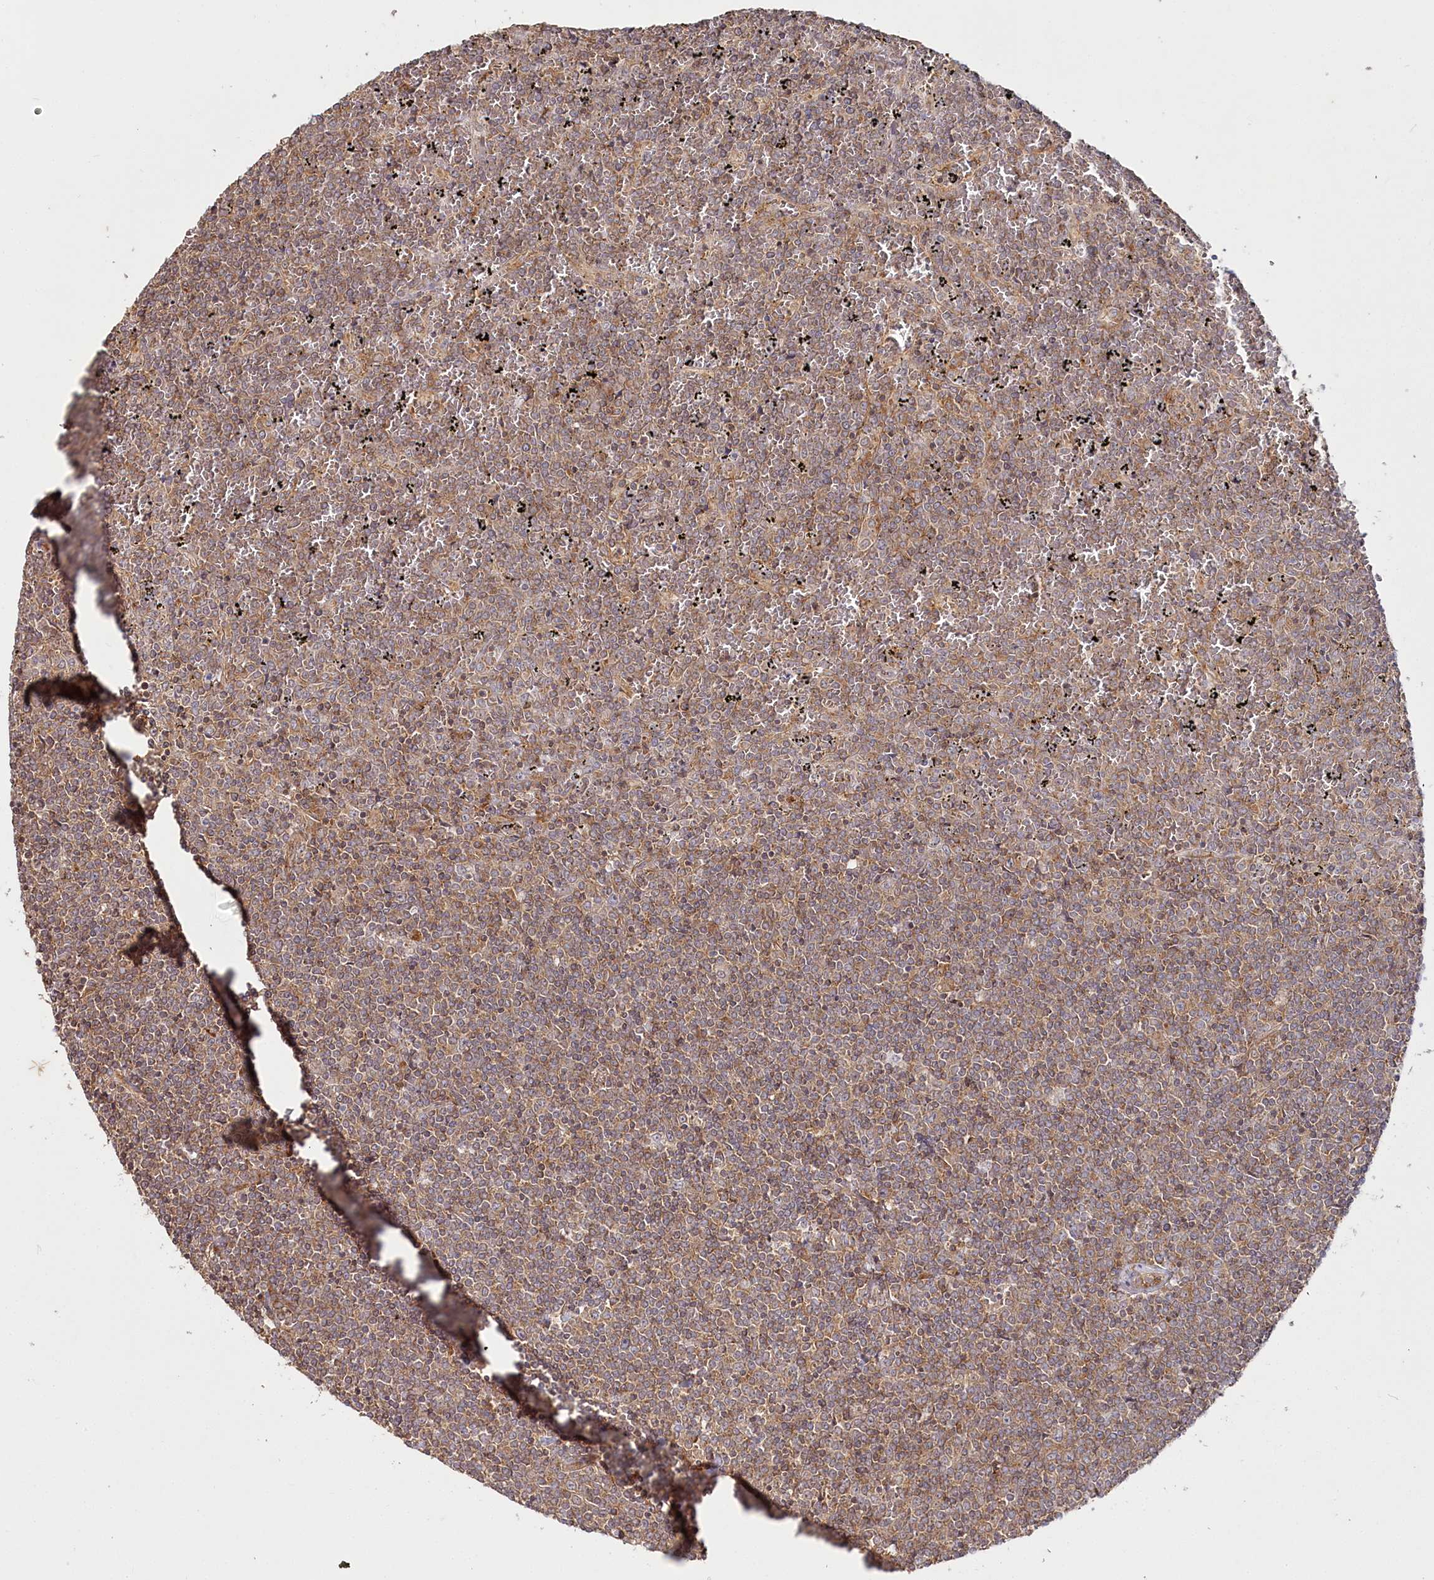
{"staining": {"intensity": "moderate", "quantity": ">75%", "location": "cytoplasmic/membranous"}, "tissue": "lymphoma", "cell_type": "Tumor cells", "image_type": "cancer", "snomed": [{"axis": "morphology", "description": "Malignant lymphoma, non-Hodgkin's type, Low grade"}, {"axis": "topography", "description": "Spleen"}], "caption": "Immunohistochemistry (IHC) histopathology image of neoplastic tissue: lymphoma stained using immunohistochemistry displays medium levels of moderate protein expression localized specifically in the cytoplasmic/membranous of tumor cells, appearing as a cytoplasmic/membranous brown color.", "gene": "OTUD4", "patient": {"sex": "female", "age": 19}}